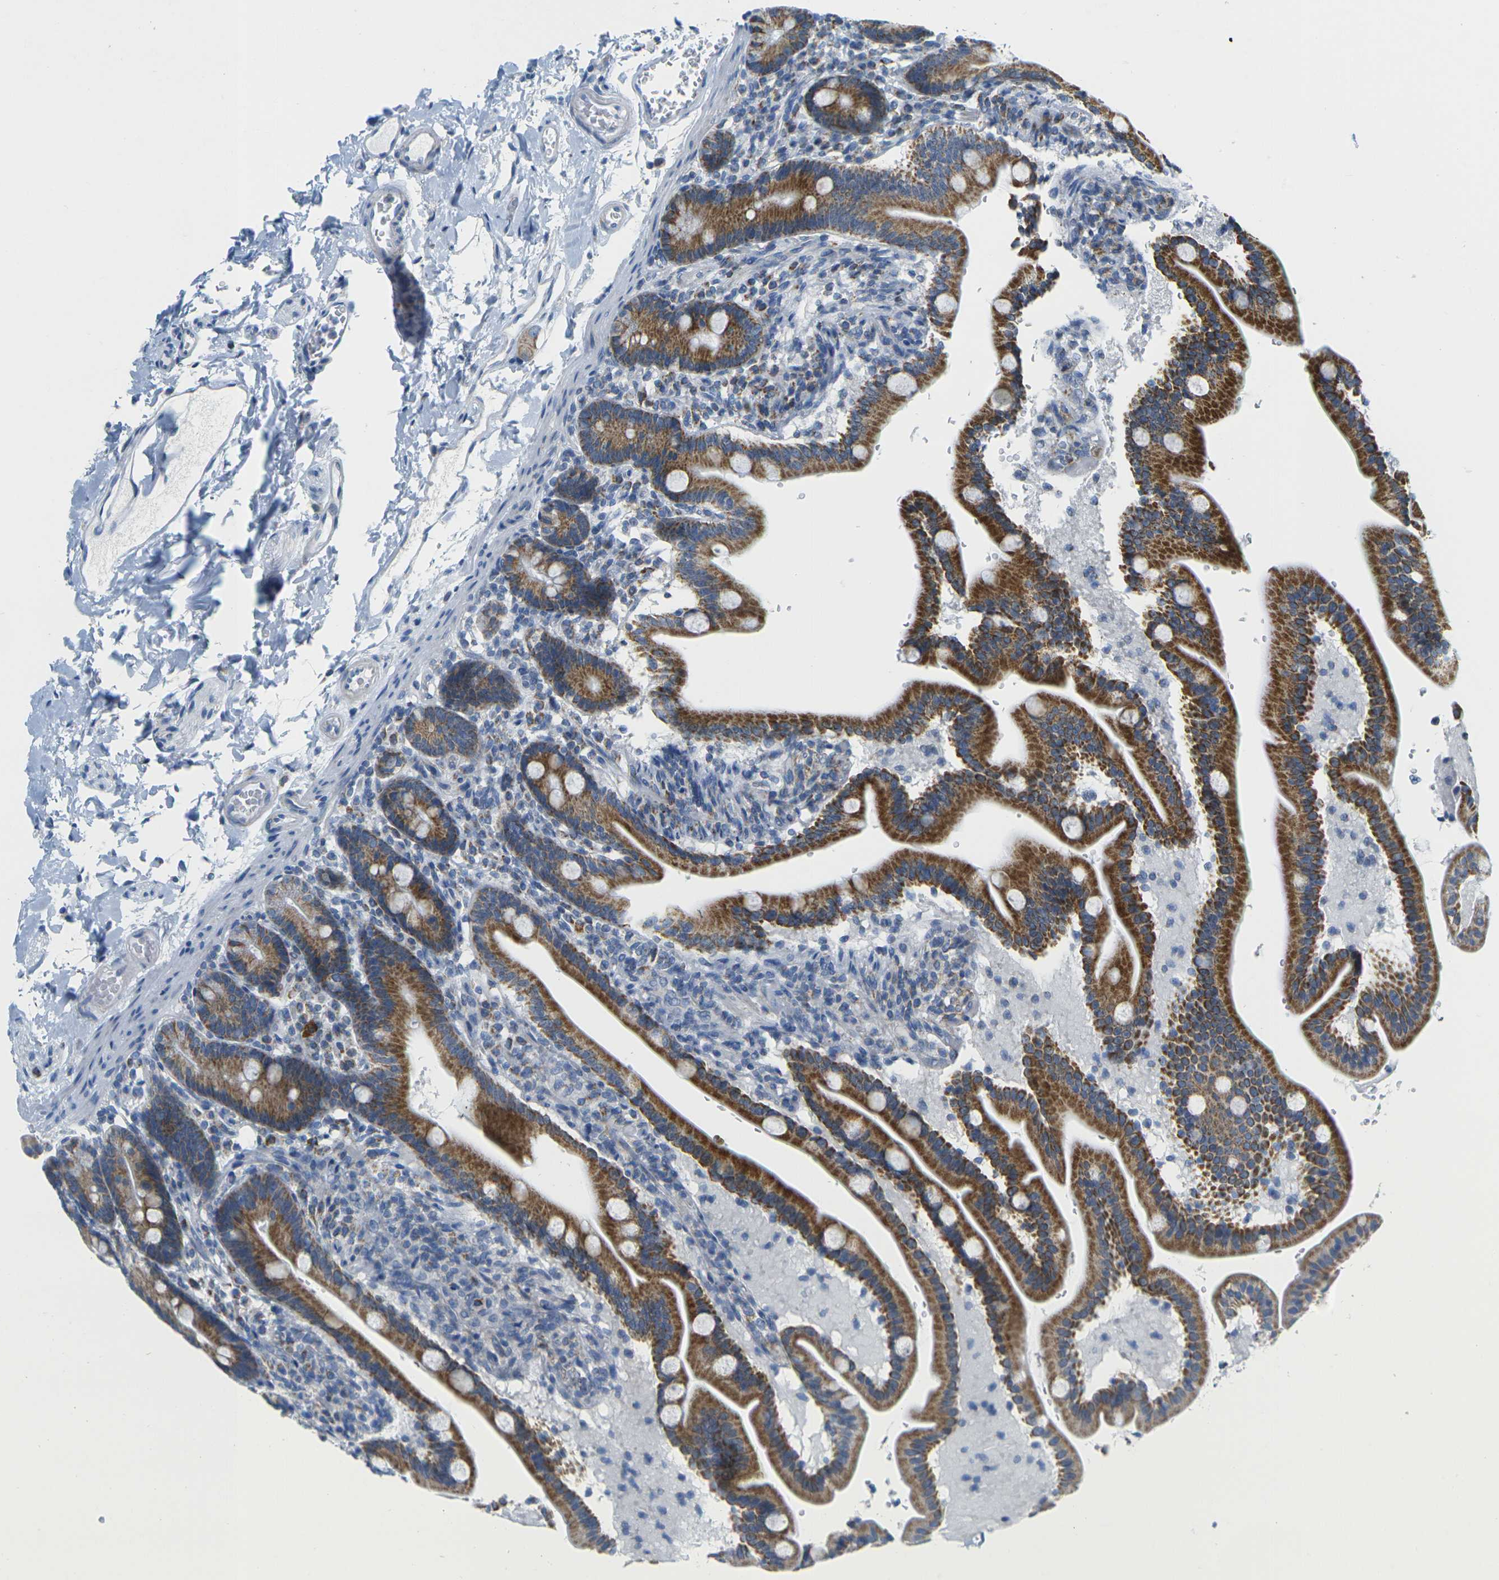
{"staining": {"intensity": "moderate", "quantity": ">75%", "location": "cytoplasmic/membranous"}, "tissue": "duodenum", "cell_type": "Glandular cells", "image_type": "normal", "snomed": [{"axis": "morphology", "description": "Normal tissue, NOS"}, {"axis": "topography", "description": "Duodenum"}], "caption": "Glandular cells exhibit medium levels of moderate cytoplasmic/membranous expression in about >75% of cells in unremarkable duodenum.", "gene": "TMEM204", "patient": {"sex": "male", "age": 54}}